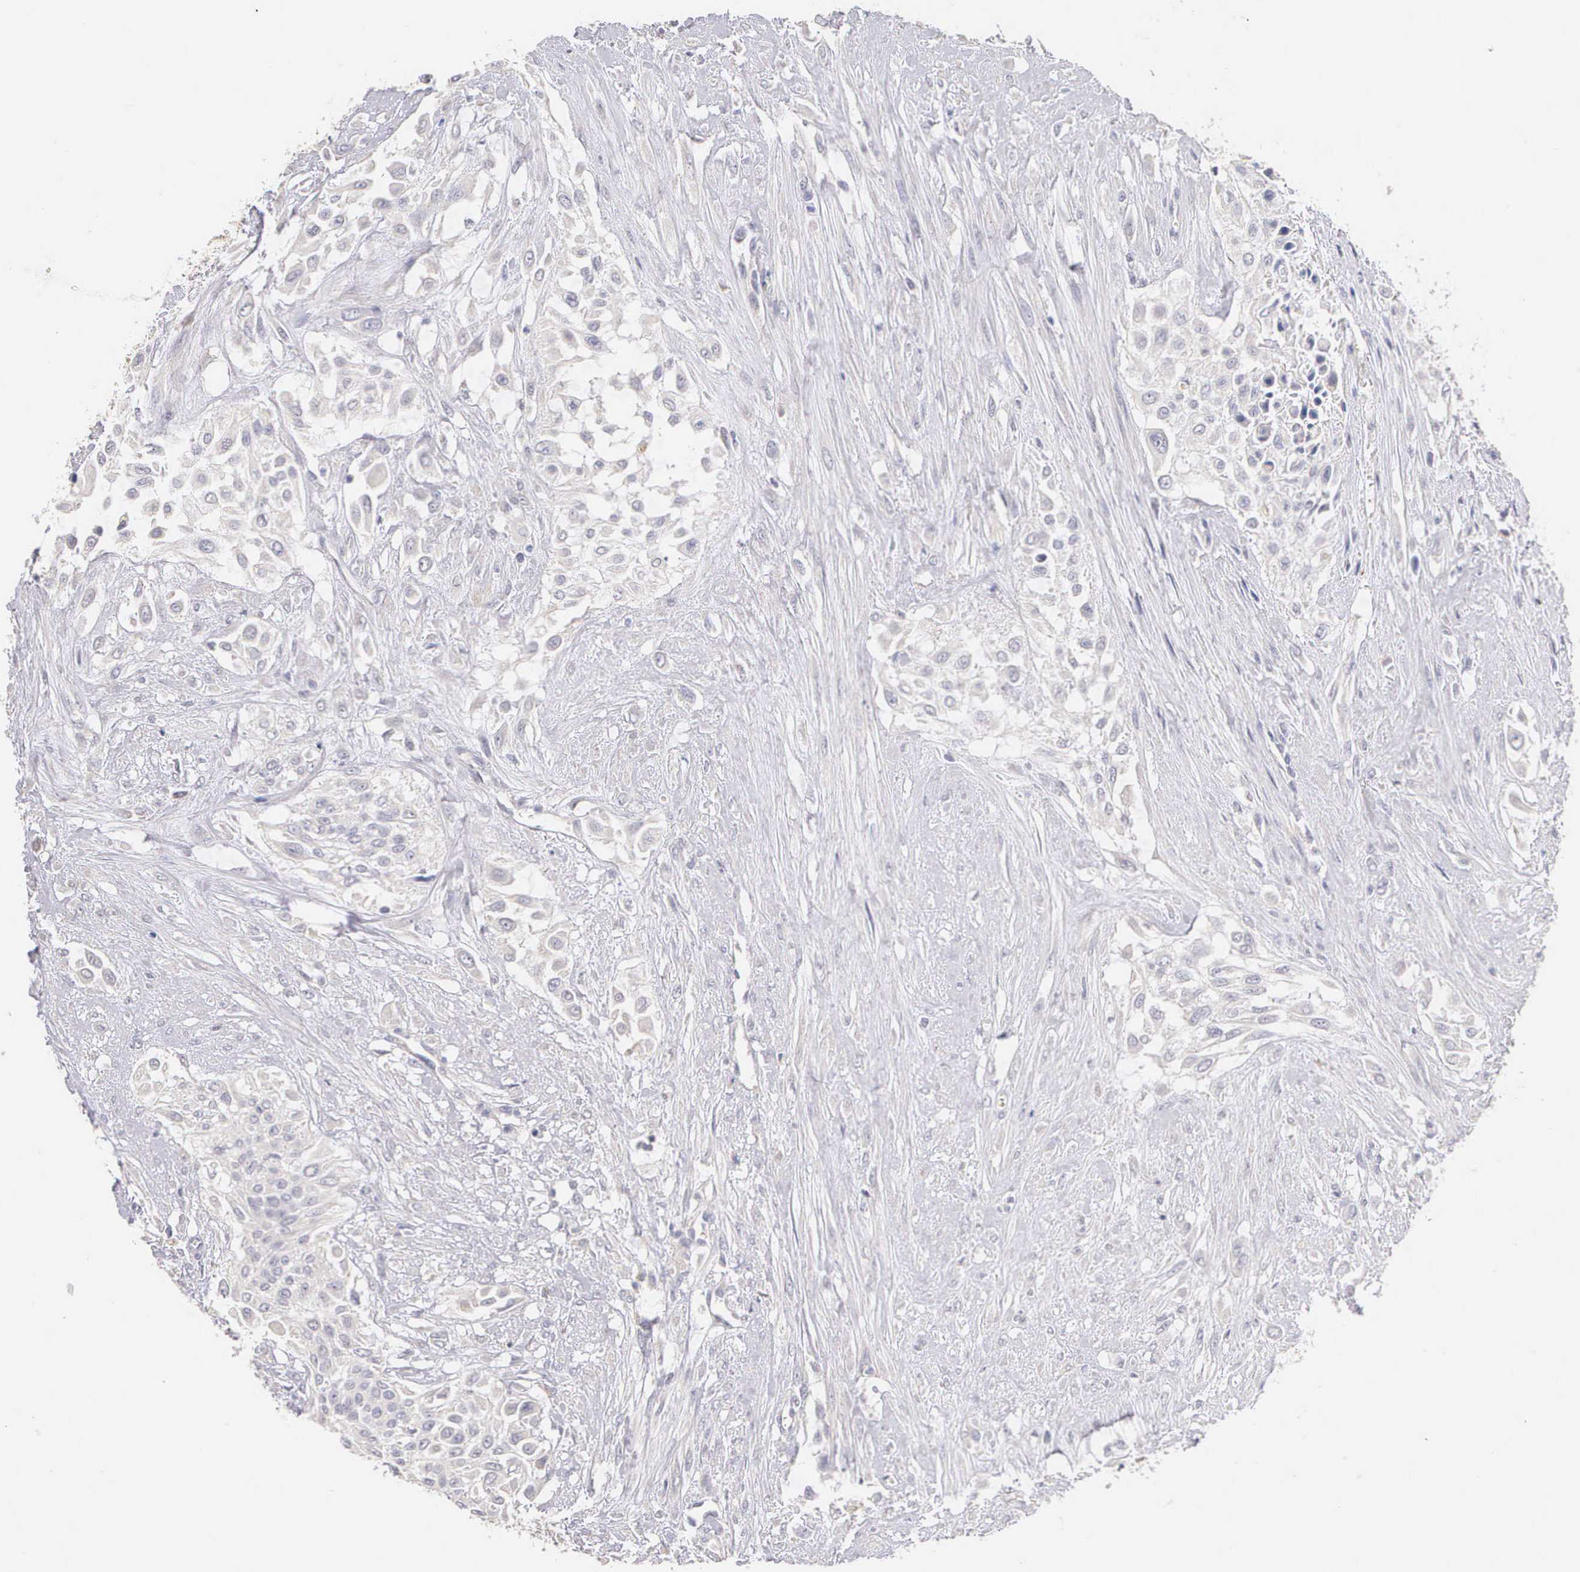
{"staining": {"intensity": "negative", "quantity": "none", "location": "none"}, "tissue": "urothelial cancer", "cell_type": "Tumor cells", "image_type": "cancer", "snomed": [{"axis": "morphology", "description": "Urothelial carcinoma, High grade"}, {"axis": "topography", "description": "Urinary bladder"}], "caption": "High magnification brightfield microscopy of urothelial carcinoma (high-grade) stained with DAB (3,3'-diaminobenzidine) (brown) and counterstained with hematoxylin (blue): tumor cells show no significant positivity.", "gene": "ESR1", "patient": {"sex": "male", "age": 57}}